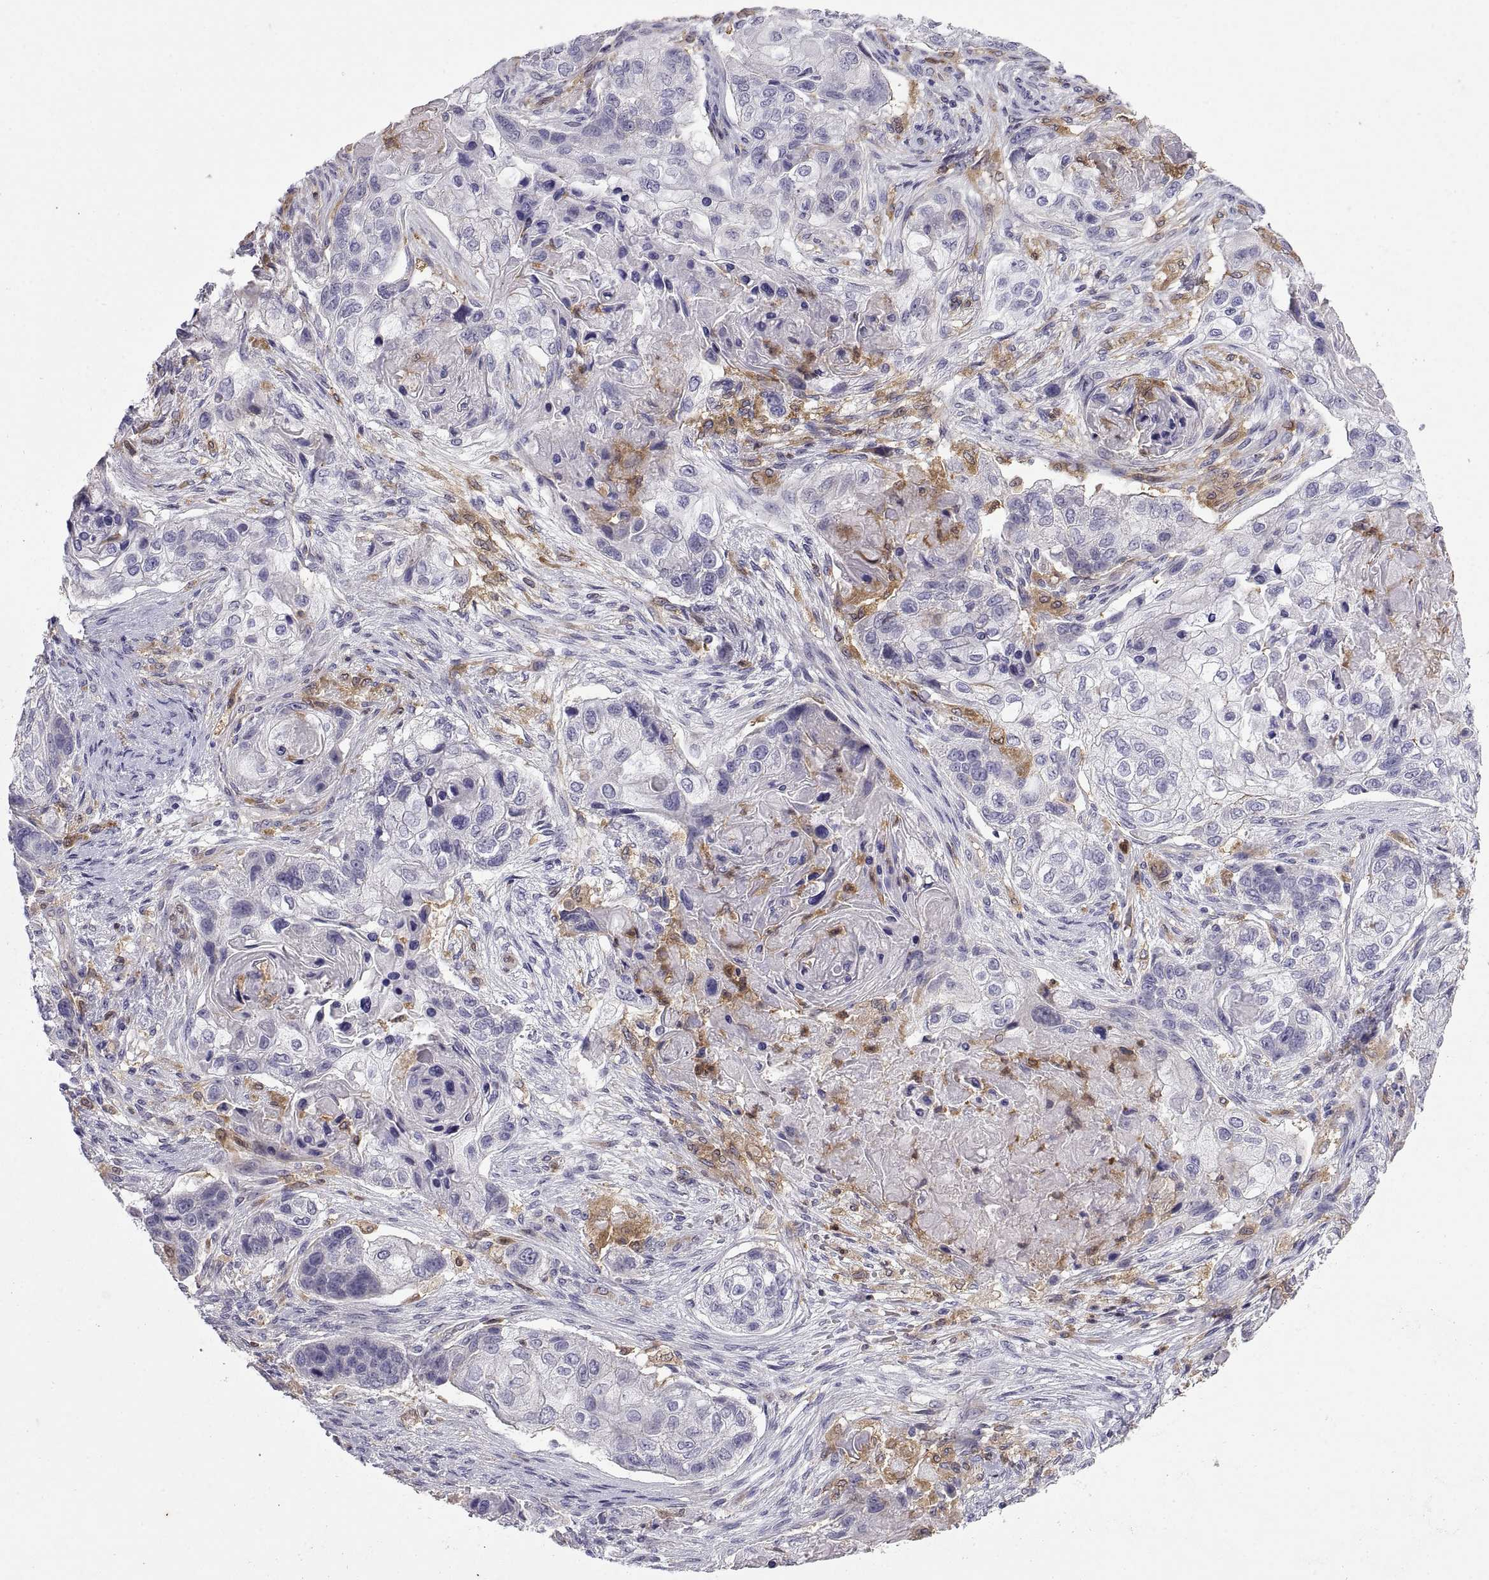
{"staining": {"intensity": "negative", "quantity": "none", "location": "none"}, "tissue": "lung cancer", "cell_type": "Tumor cells", "image_type": "cancer", "snomed": [{"axis": "morphology", "description": "Squamous cell carcinoma, NOS"}, {"axis": "topography", "description": "Lung"}], "caption": "High magnification brightfield microscopy of lung squamous cell carcinoma stained with DAB (3,3'-diaminobenzidine) (brown) and counterstained with hematoxylin (blue): tumor cells show no significant staining.", "gene": "DOK3", "patient": {"sex": "male", "age": 69}}